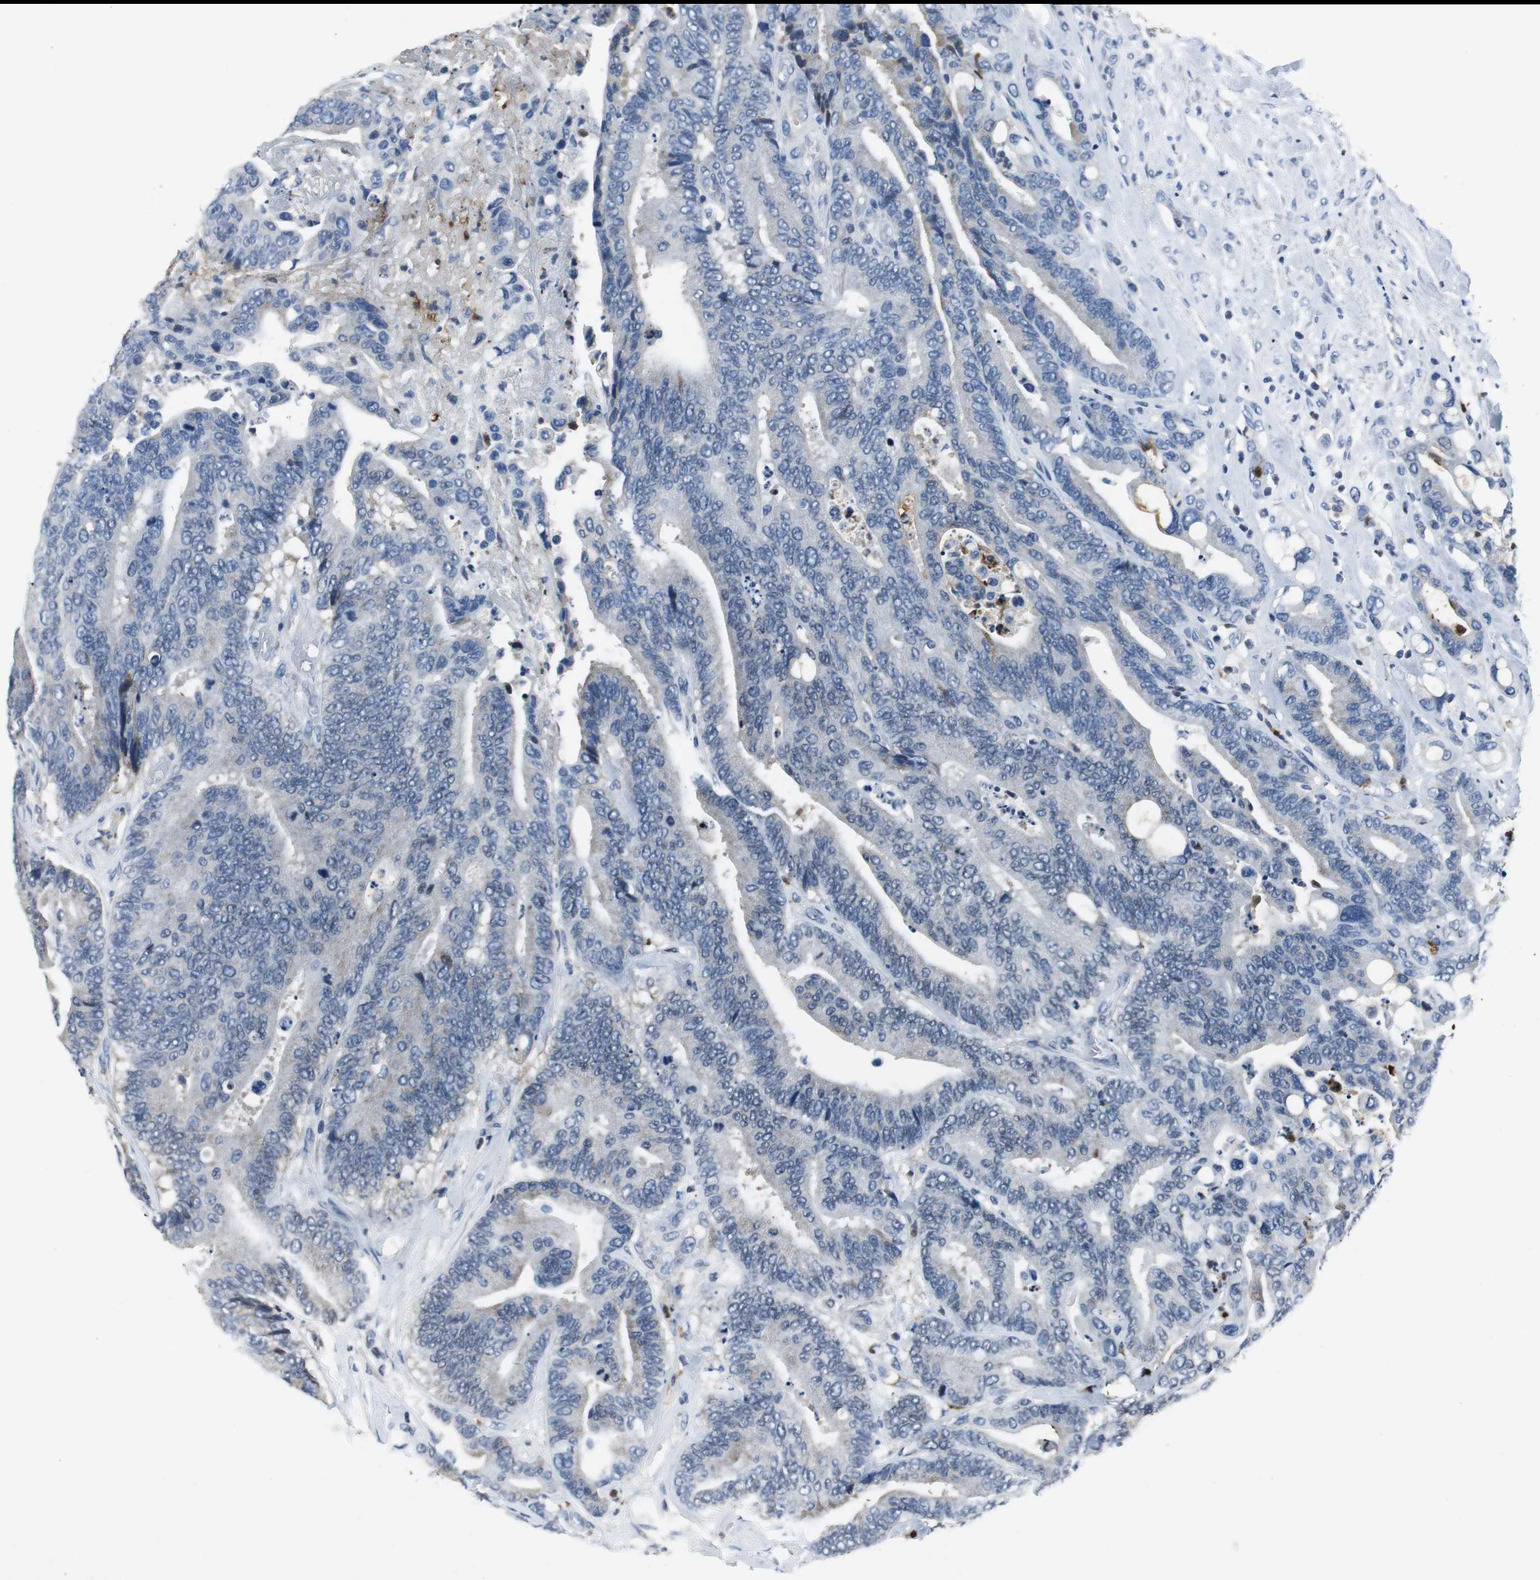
{"staining": {"intensity": "weak", "quantity": "<25%", "location": "cytoplasmic/membranous"}, "tissue": "colorectal cancer", "cell_type": "Tumor cells", "image_type": "cancer", "snomed": [{"axis": "morphology", "description": "Normal tissue, NOS"}, {"axis": "morphology", "description": "Adenocarcinoma, NOS"}, {"axis": "topography", "description": "Colon"}], "caption": "Immunohistochemistry of human colorectal cancer (adenocarcinoma) shows no positivity in tumor cells.", "gene": "ORM1", "patient": {"sex": "male", "age": 82}}